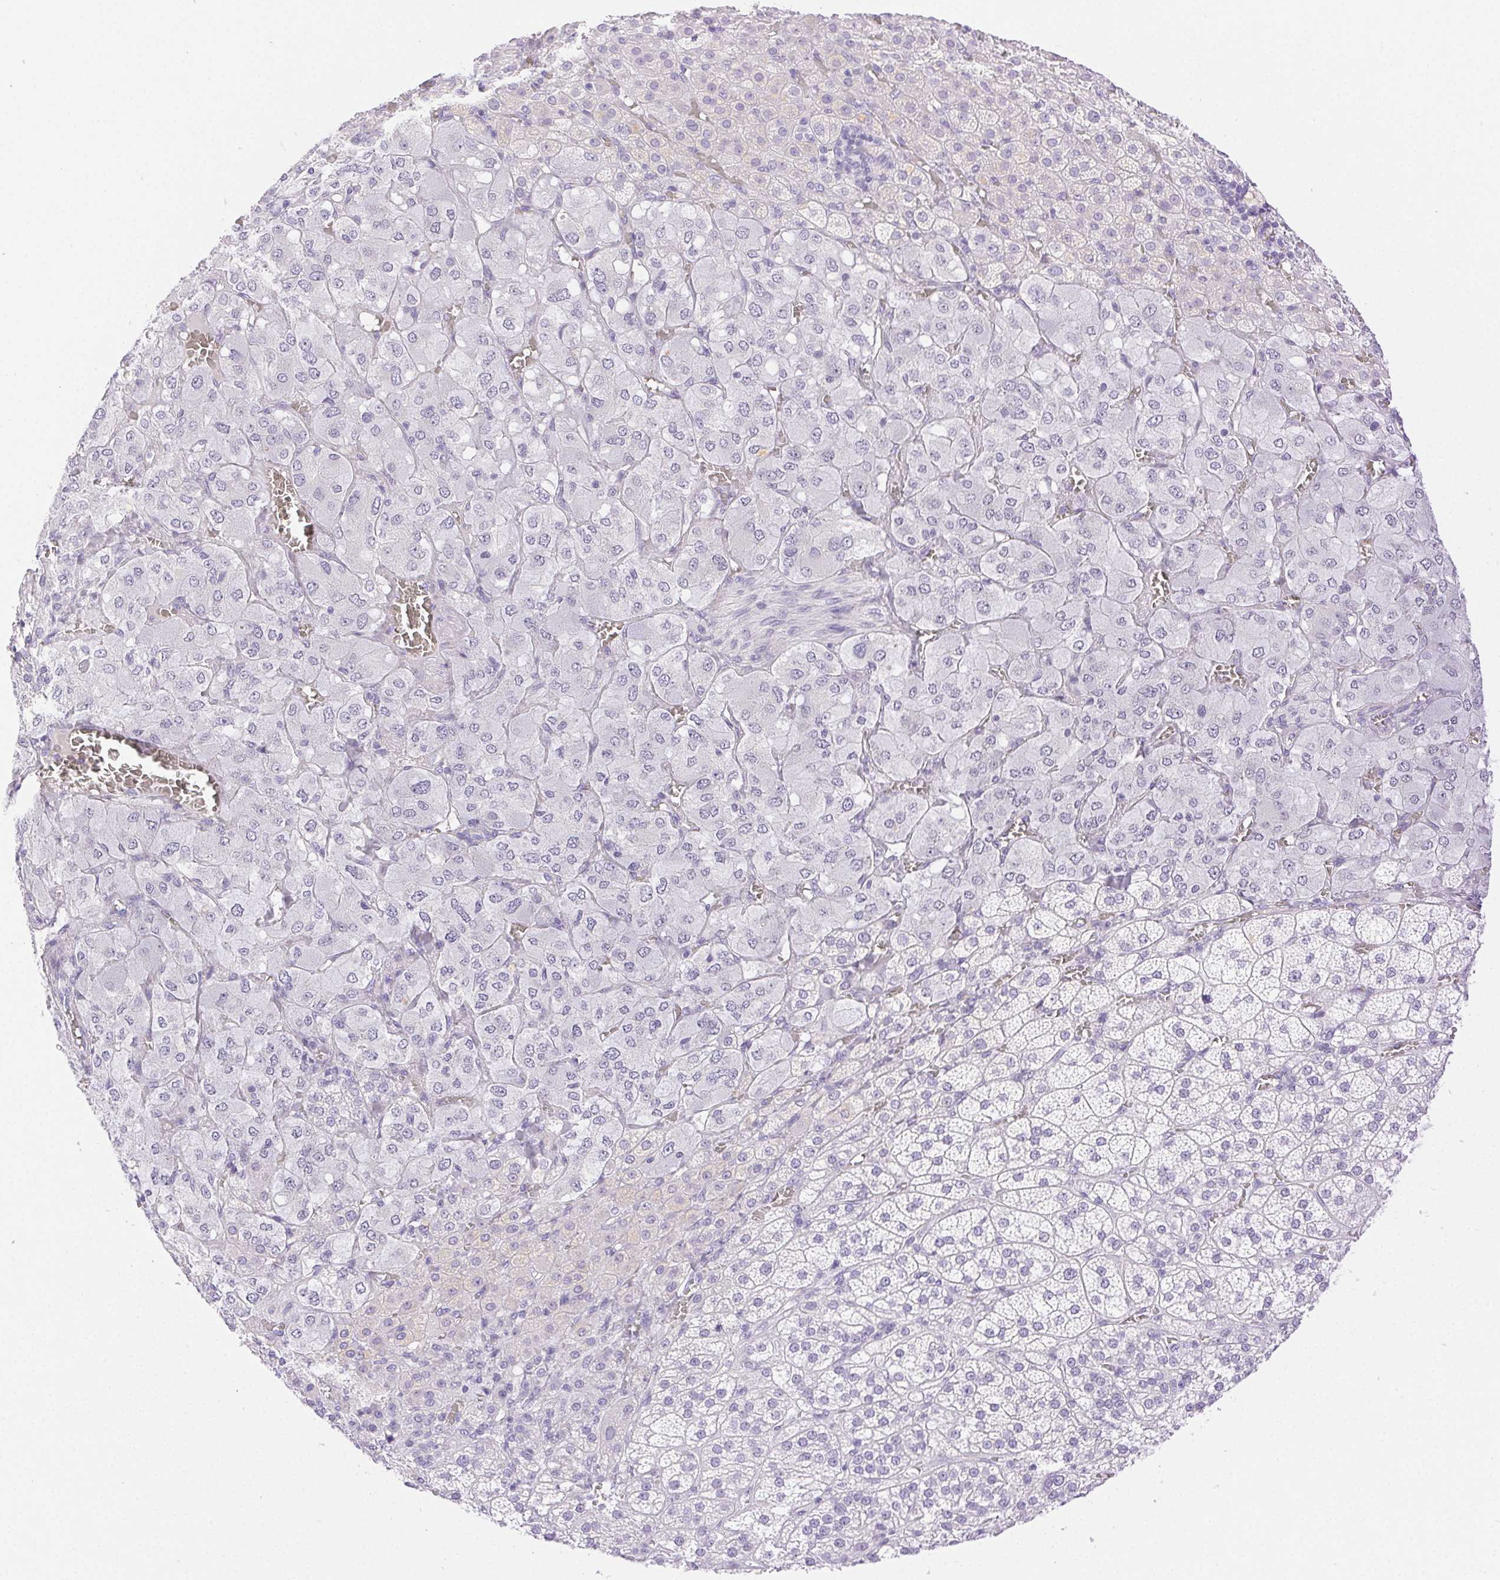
{"staining": {"intensity": "negative", "quantity": "none", "location": "none"}, "tissue": "adrenal gland", "cell_type": "Glandular cells", "image_type": "normal", "snomed": [{"axis": "morphology", "description": "Normal tissue, NOS"}, {"axis": "topography", "description": "Adrenal gland"}], "caption": "DAB immunohistochemical staining of benign human adrenal gland exhibits no significant staining in glandular cells.", "gene": "SPACA4", "patient": {"sex": "female", "age": 60}}